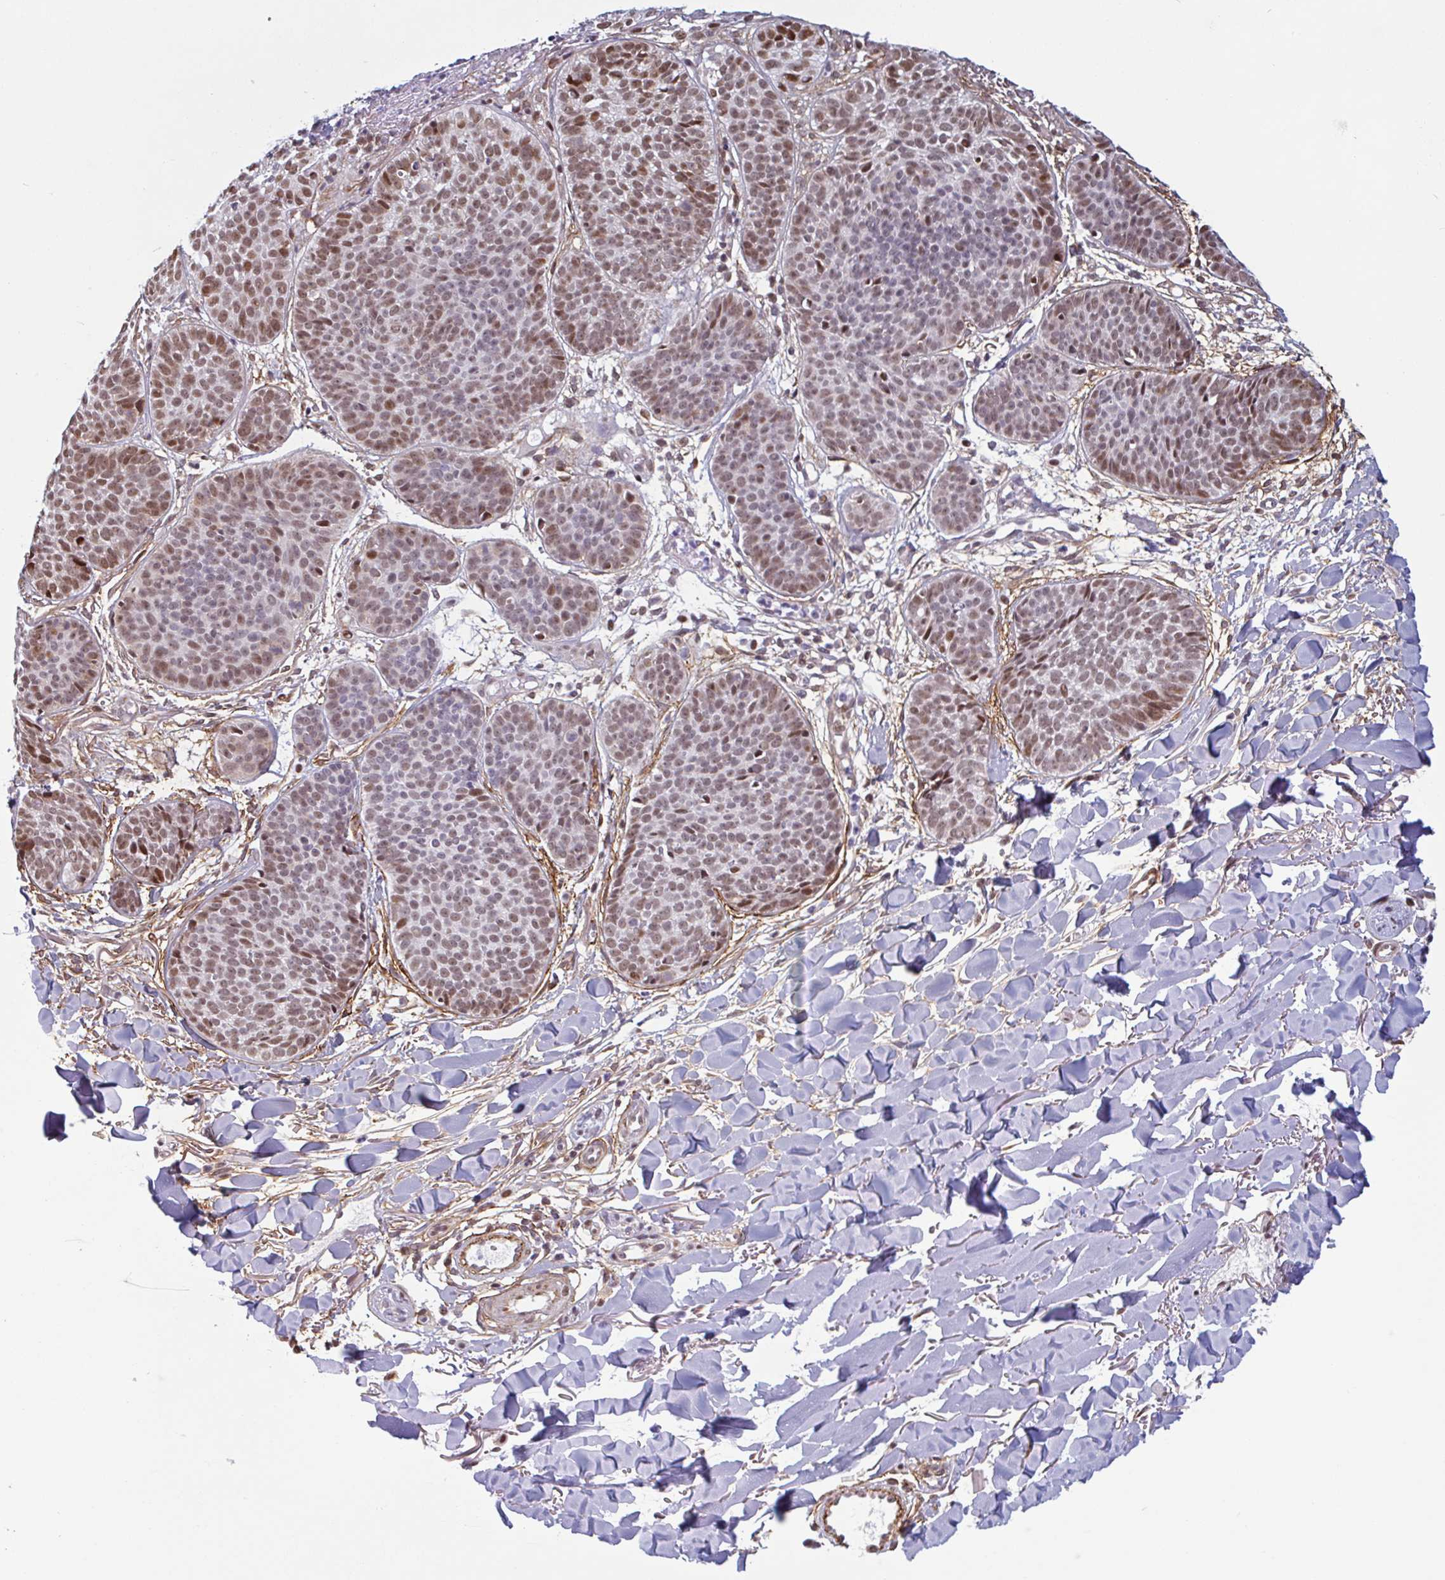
{"staining": {"intensity": "moderate", "quantity": ">75%", "location": "nuclear"}, "tissue": "skin cancer", "cell_type": "Tumor cells", "image_type": "cancer", "snomed": [{"axis": "morphology", "description": "Basal cell carcinoma"}, {"axis": "topography", "description": "Skin"}, {"axis": "topography", "description": "Skin of neck"}, {"axis": "topography", "description": "Skin of shoulder"}, {"axis": "topography", "description": "Skin of back"}], "caption": "Tumor cells display moderate nuclear expression in approximately >75% of cells in basal cell carcinoma (skin).", "gene": "TMEM119", "patient": {"sex": "male", "age": 80}}